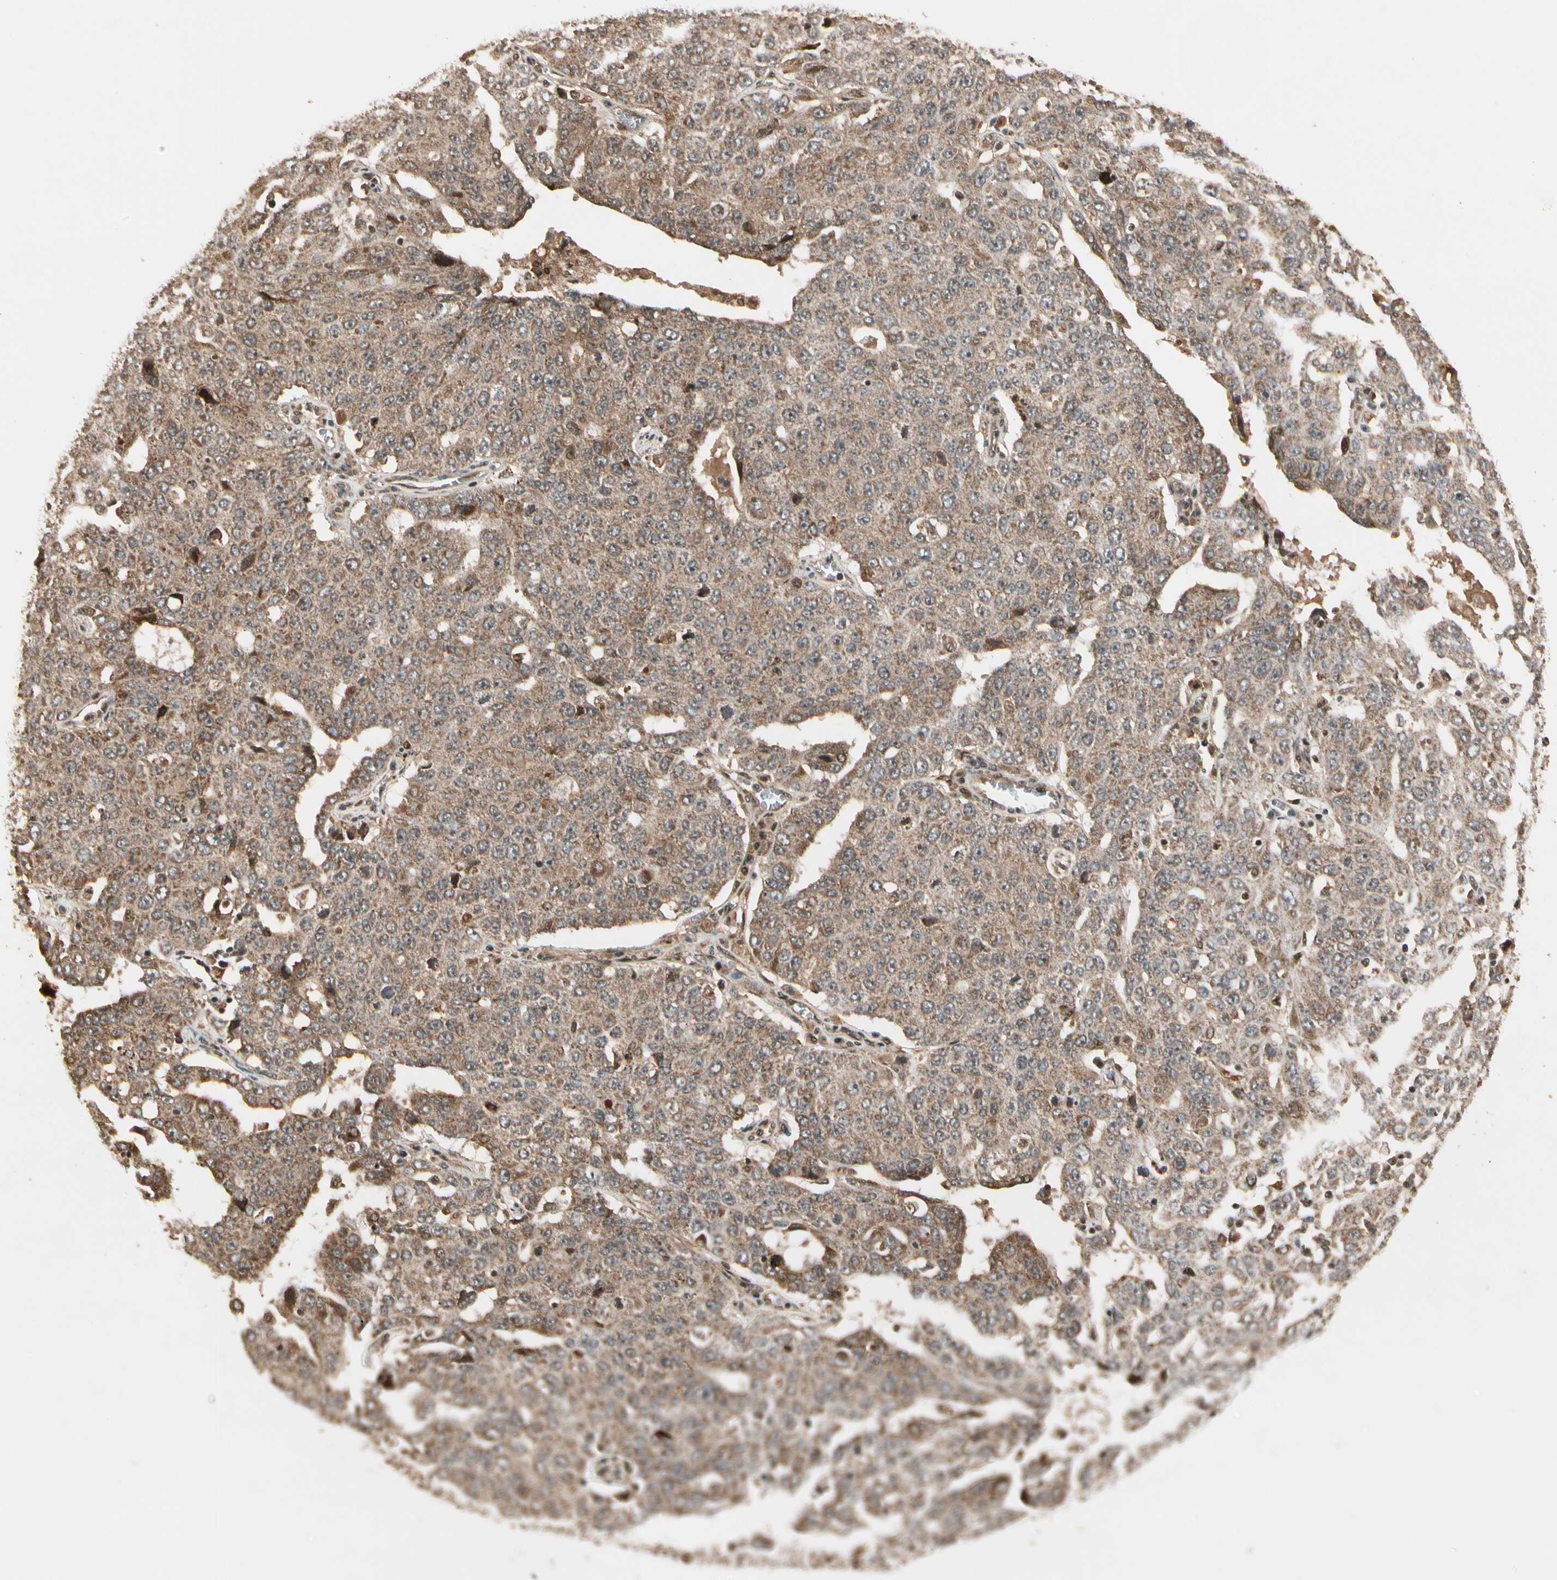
{"staining": {"intensity": "moderate", "quantity": ">75%", "location": "cytoplasmic/membranous"}, "tissue": "ovarian cancer", "cell_type": "Tumor cells", "image_type": "cancer", "snomed": [{"axis": "morphology", "description": "Carcinoma, endometroid"}, {"axis": "topography", "description": "Ovary"}], "caption": "Ovarian cancer stained with IHC displays moderate cytoplasmic/membranous expression in about >75% of tumor cells.", "gene": "GLUL", "patient": {"sex": "female", "age": 62}}